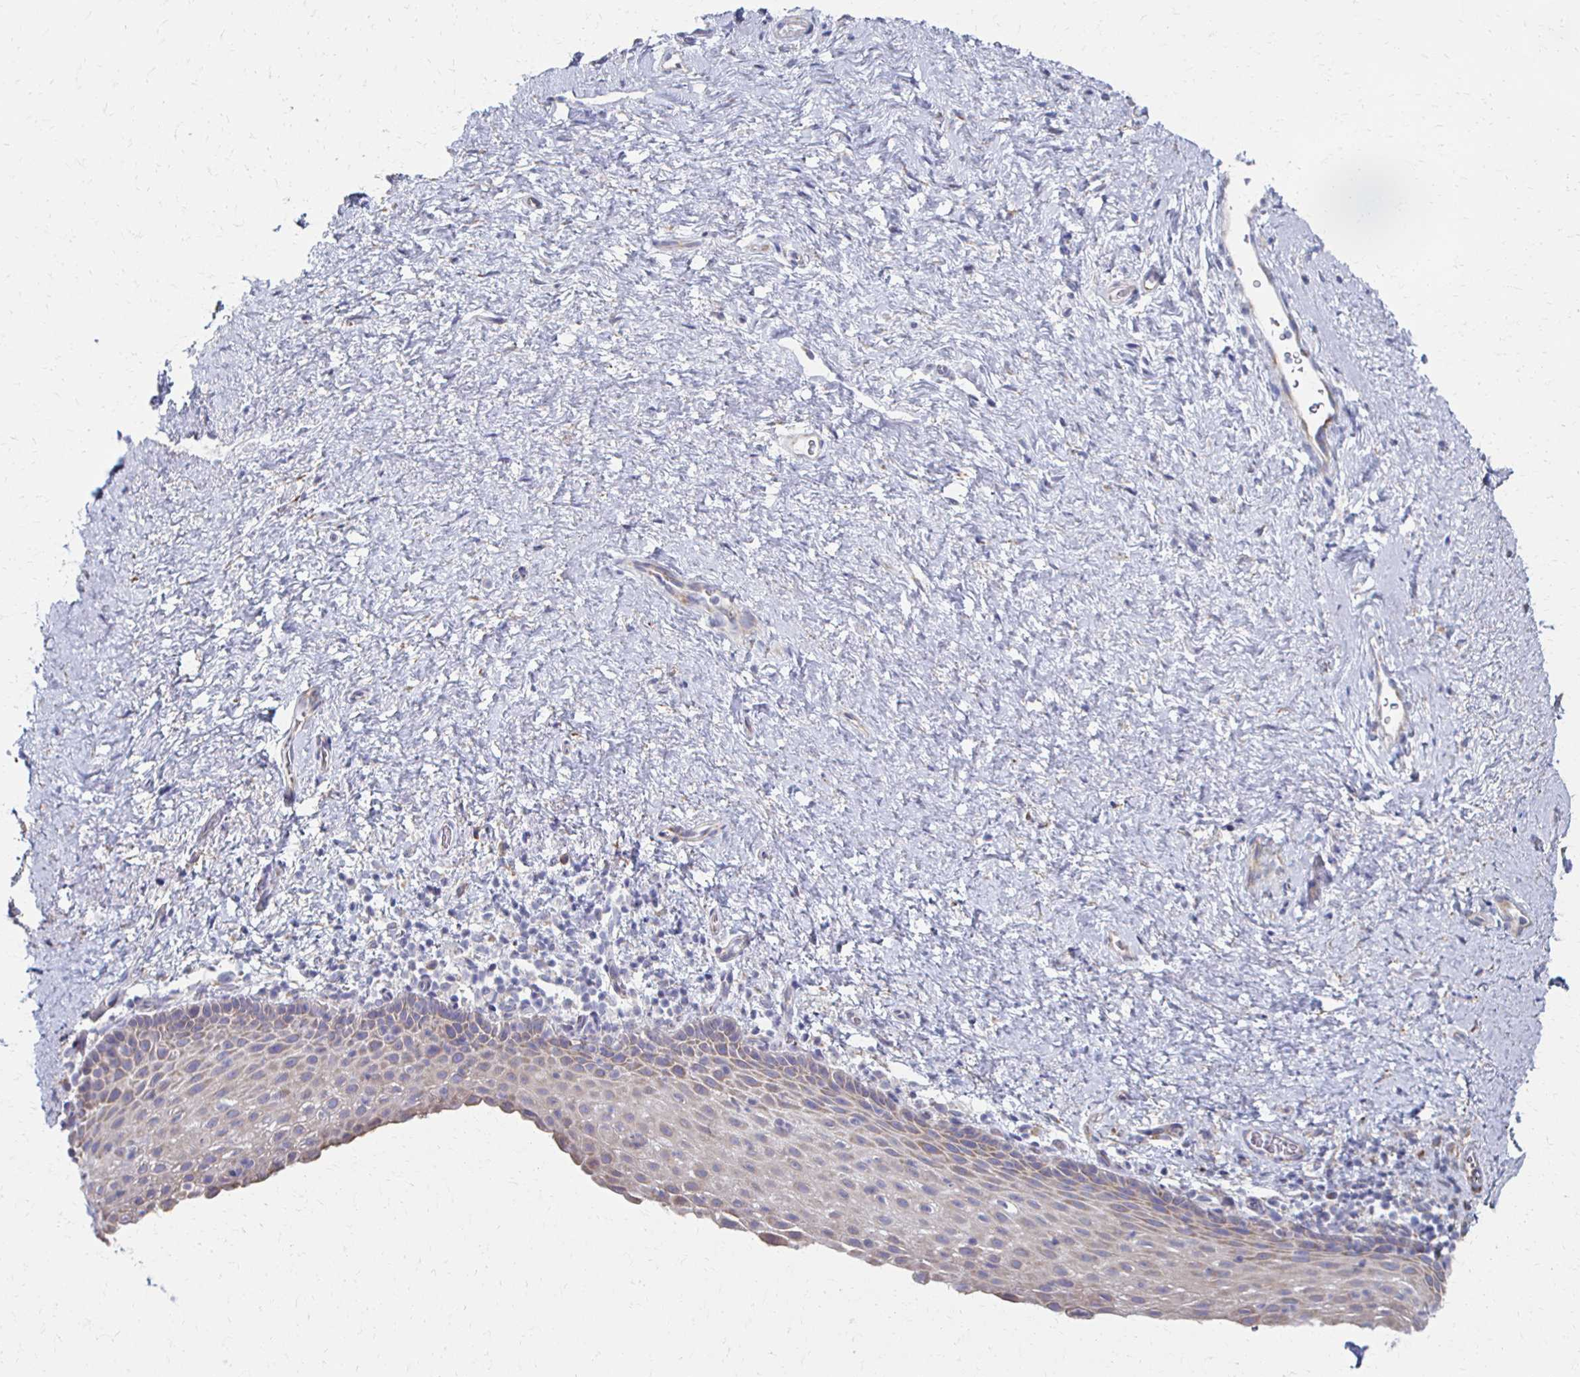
{"staining": {"intensity": "weak", "quantity": "<25%", "location": "cytoplasmic/membranous"}, "tissue": "vagina", "cell_type": "Squamous epithelial cells", "image_type": "normal", "snomed": [{"axis": "morphology", "description": "Normal tissue, NOS"}, {"axis": "topography", "description": "Vagina"}], "caption": "Squamous epithelial cells show no significant positivity in benign vagina.", "gene": "ATP1A3", "patient": {"sex": "female", "age": 61}}